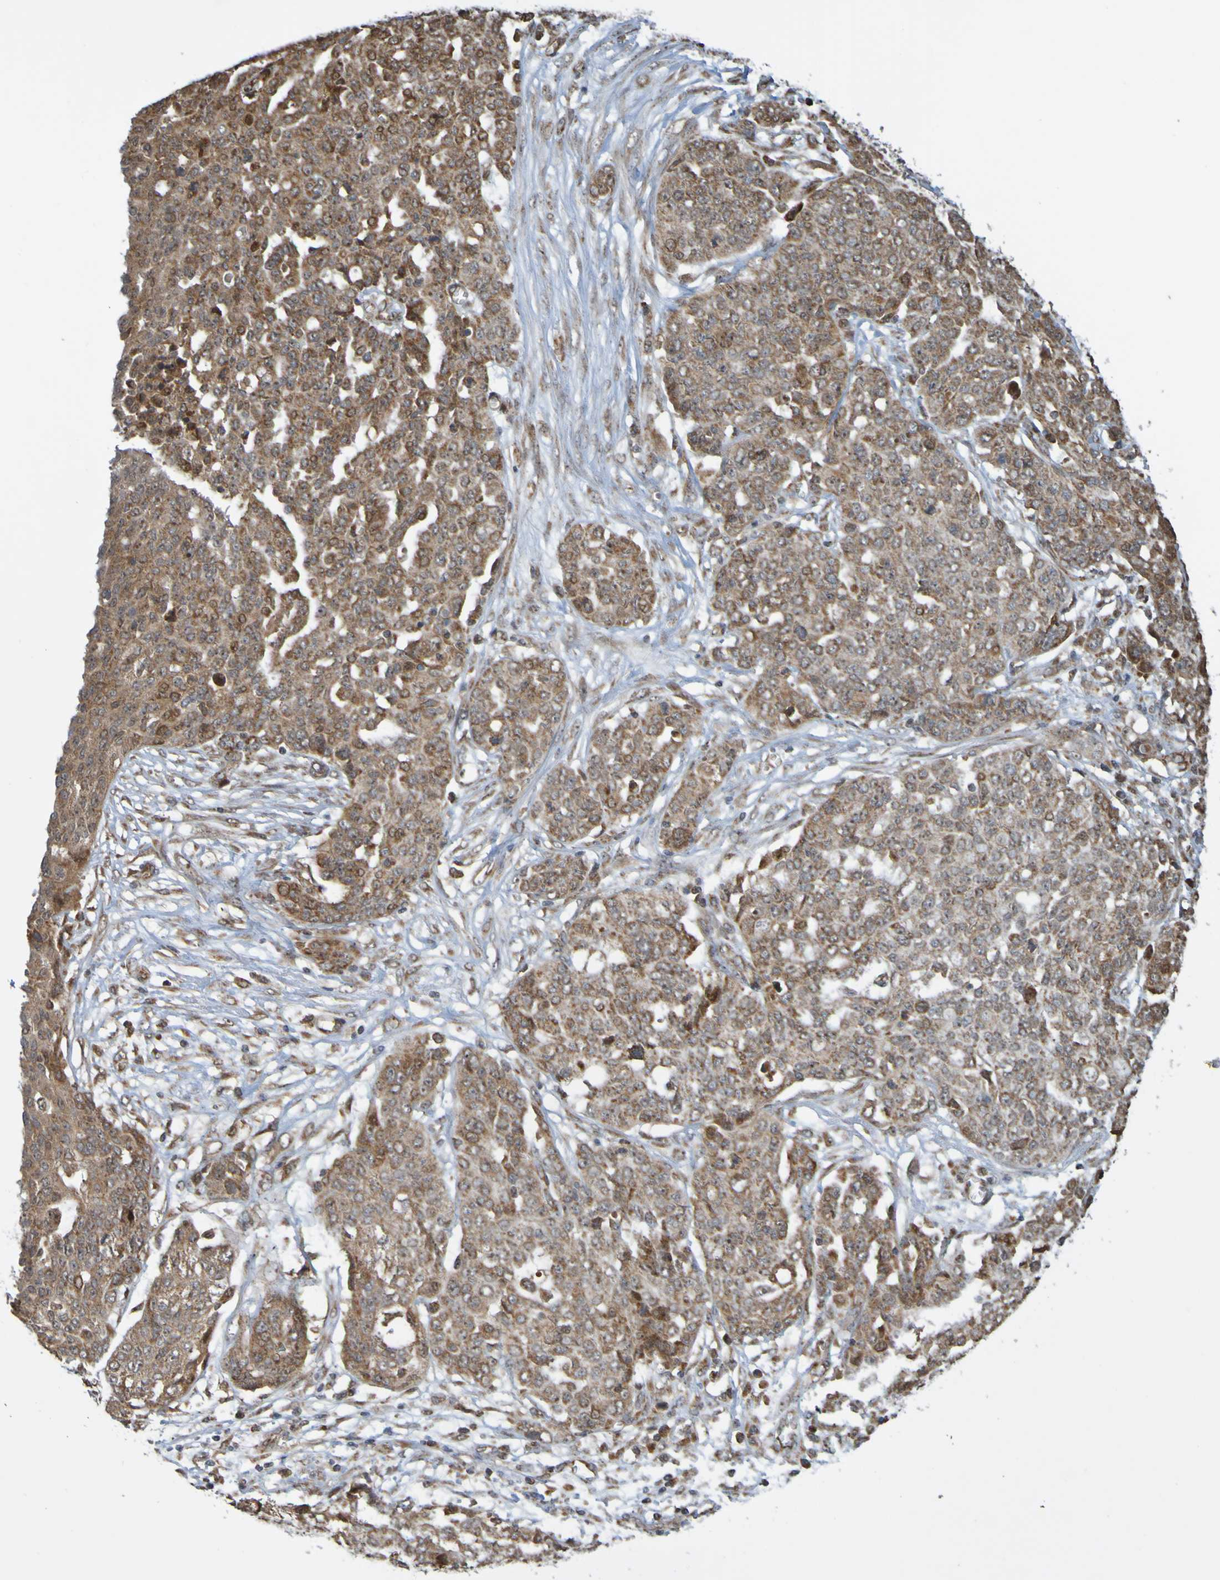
{"staining": {"intensity": "moderate", "quantity": ">75%", "location": "cytoplasmic/membranous"}, "tissue": "ovarian cancer", "cell_type": "Tumor cells", "image_type": "cancer", "snomed": [{"axis": "morphology", "description": "Cystadenocarcinoma, serous, NOS"}, {"axis": "topography", "description": "Soft tissue"}, {"axis": "topography", "description": "Ovary"}], "caption": "Human serous cystadenocarcinoma (ovarian) stained for a protein (brown) reveals moderate cytoplasmic/membranous positive positivity in about >75% of tumor cells.", "gene": "TMBIM1", "patient": {"sex": "female", "age": 57}}